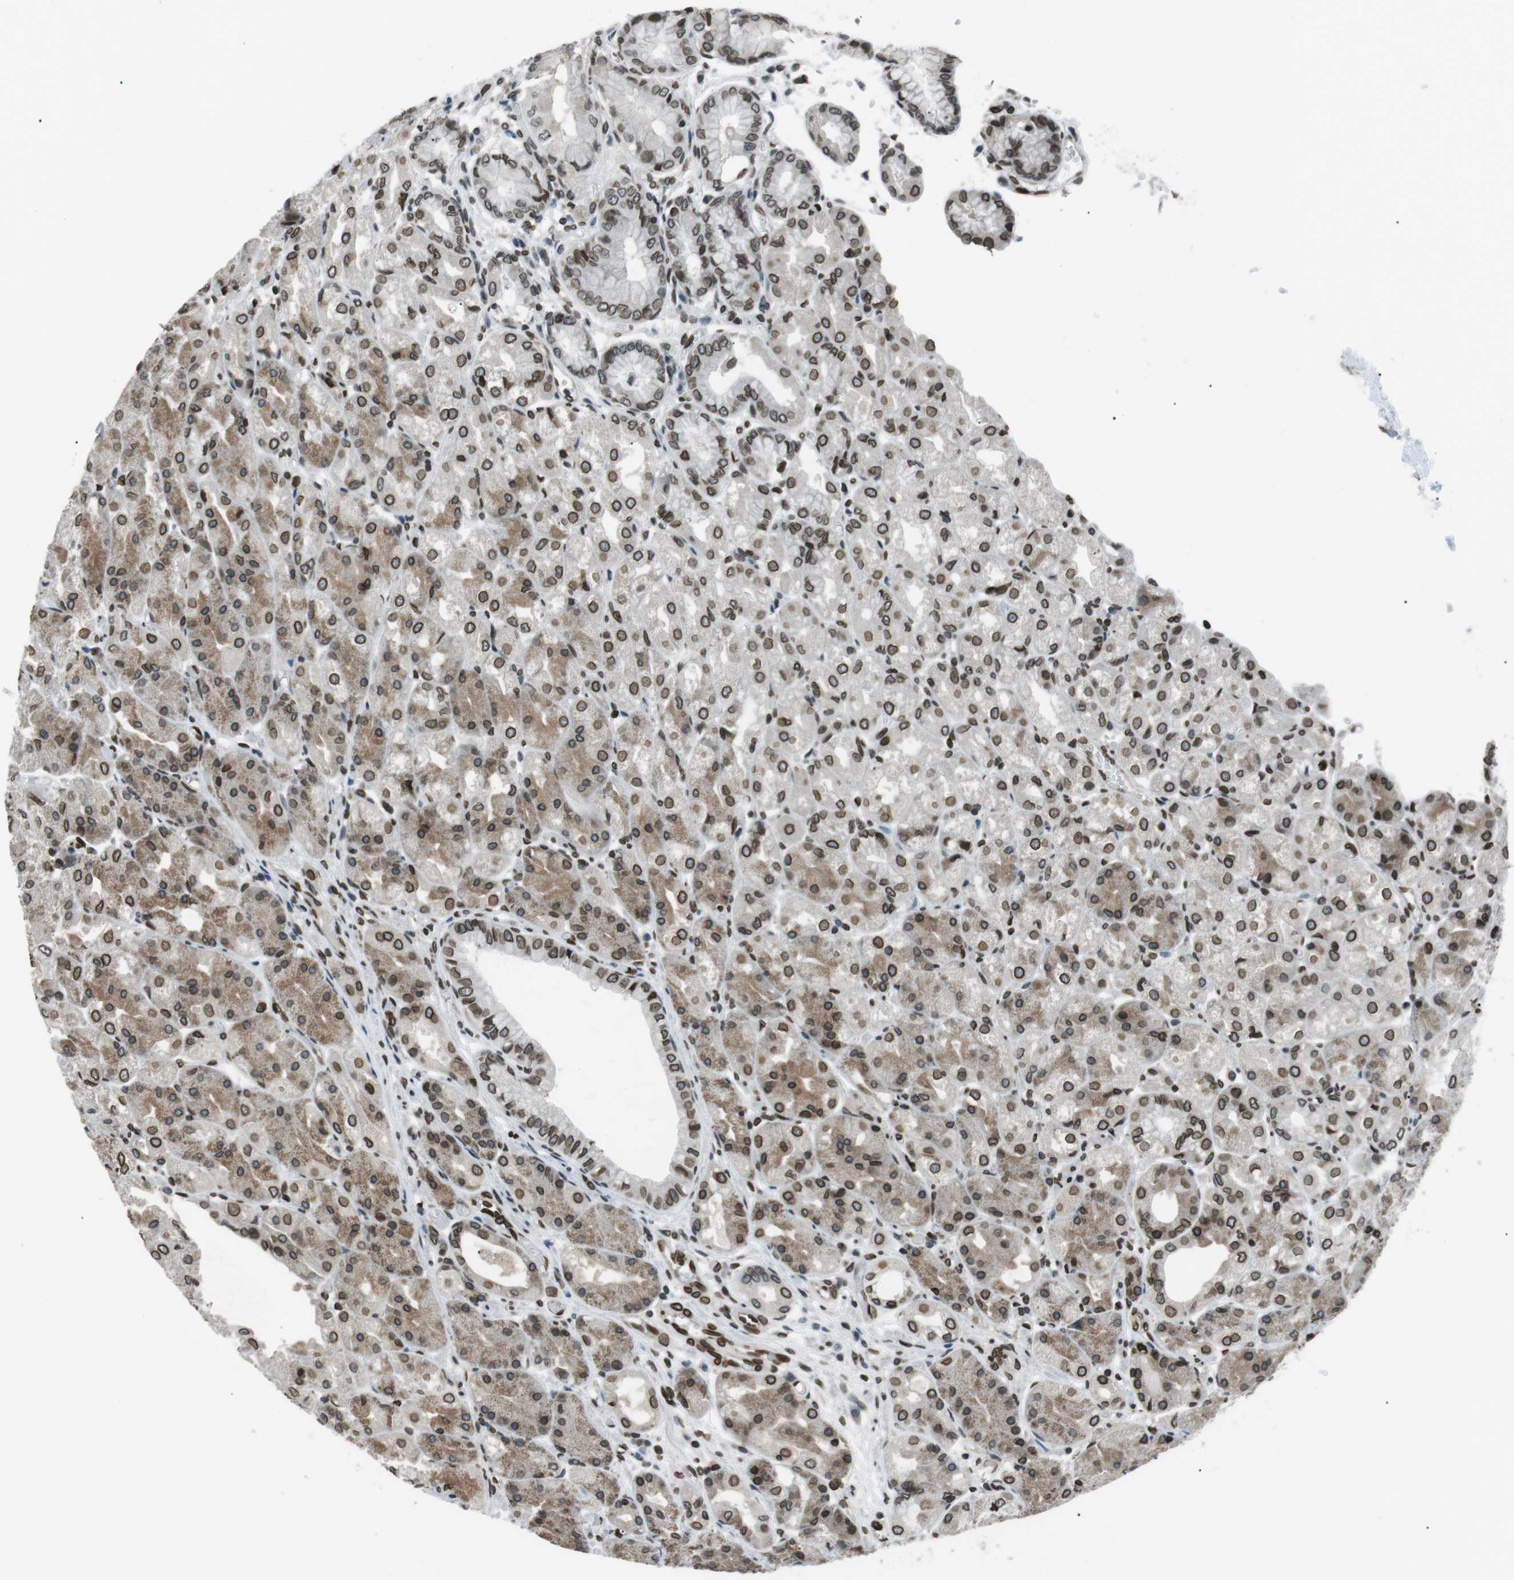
{"staining": {"intensity": "moderate", "quantity": ">75%", "location": "cytoplasmic/membranous,nuclear"}, "tissue": "stomach", "cell_type": "Glandular cells", "image_type": "normal", "snomed": [{"axis": "morphology", "description": "Normal tissue, NOS"}, {"axis": "topography", "description": "Stomach, upper"}], "caption": "Normal stomach exhibits moderate cytoplasmic/membranous,nuclear staining in approximately >75% of glandular cells, visualized by immunohistochemistry.", "gene": "TMX4", "patient": {"sex": "male", "age": 72}}